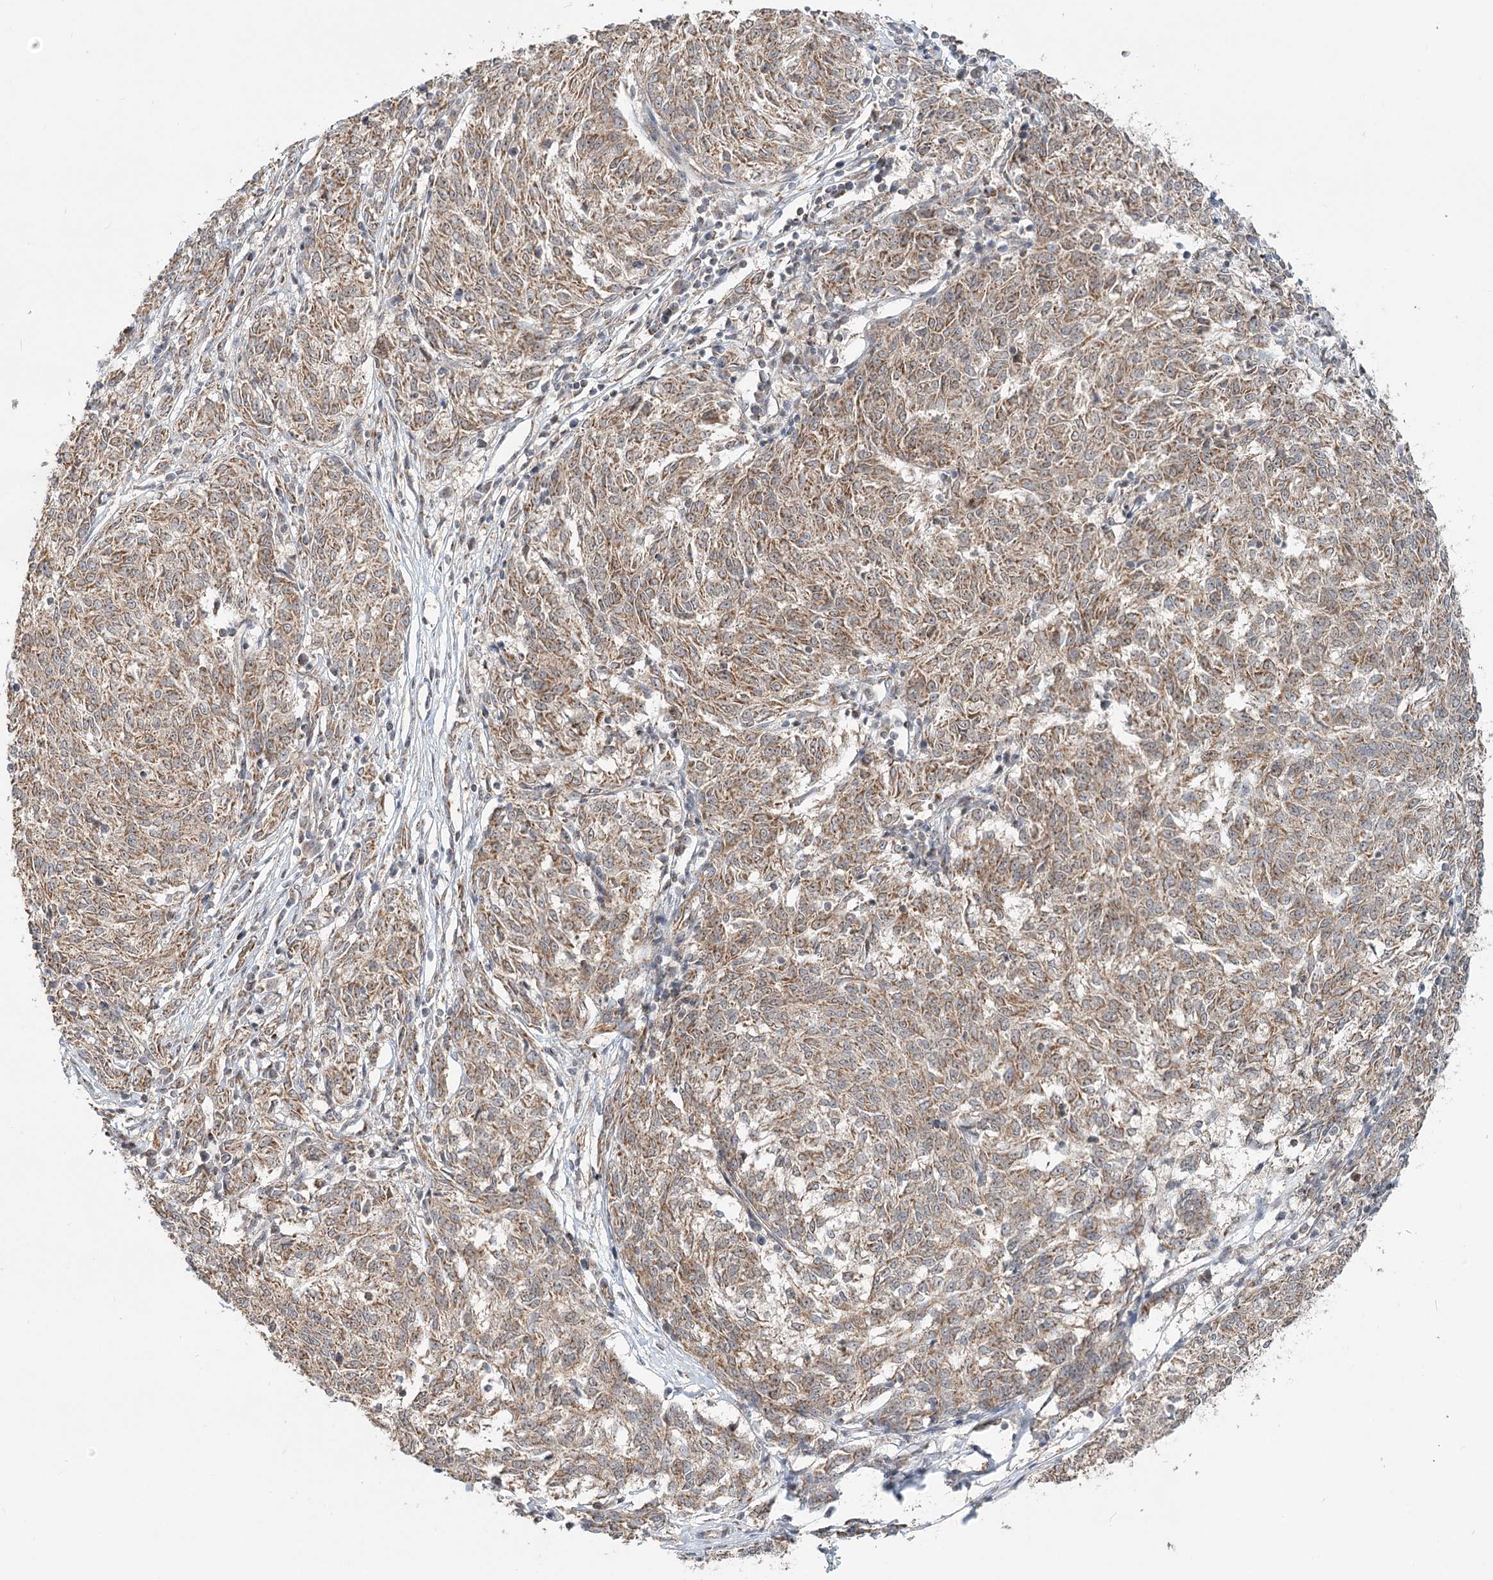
{"staining": {"intensity": "weak", "quantity": ">75%", "location": "cytoplasmic/membranous"}, "tissue": "melanoma", "cell_type": "Tumor cells", "image_type": "cancer", "snomed": [{"axis": "morphology", "description": "Malignant melanoma, NOS"}, {"axis": "topography", "description": "Skin"}], "caption": "Protein expression analysis of malignant melanoma displays weak cytoplasmic/membranous staining in approximately >75% of tumor cells.", "gene": "RTN4IP1", "patient": {"sex": "female", "age": 72}}